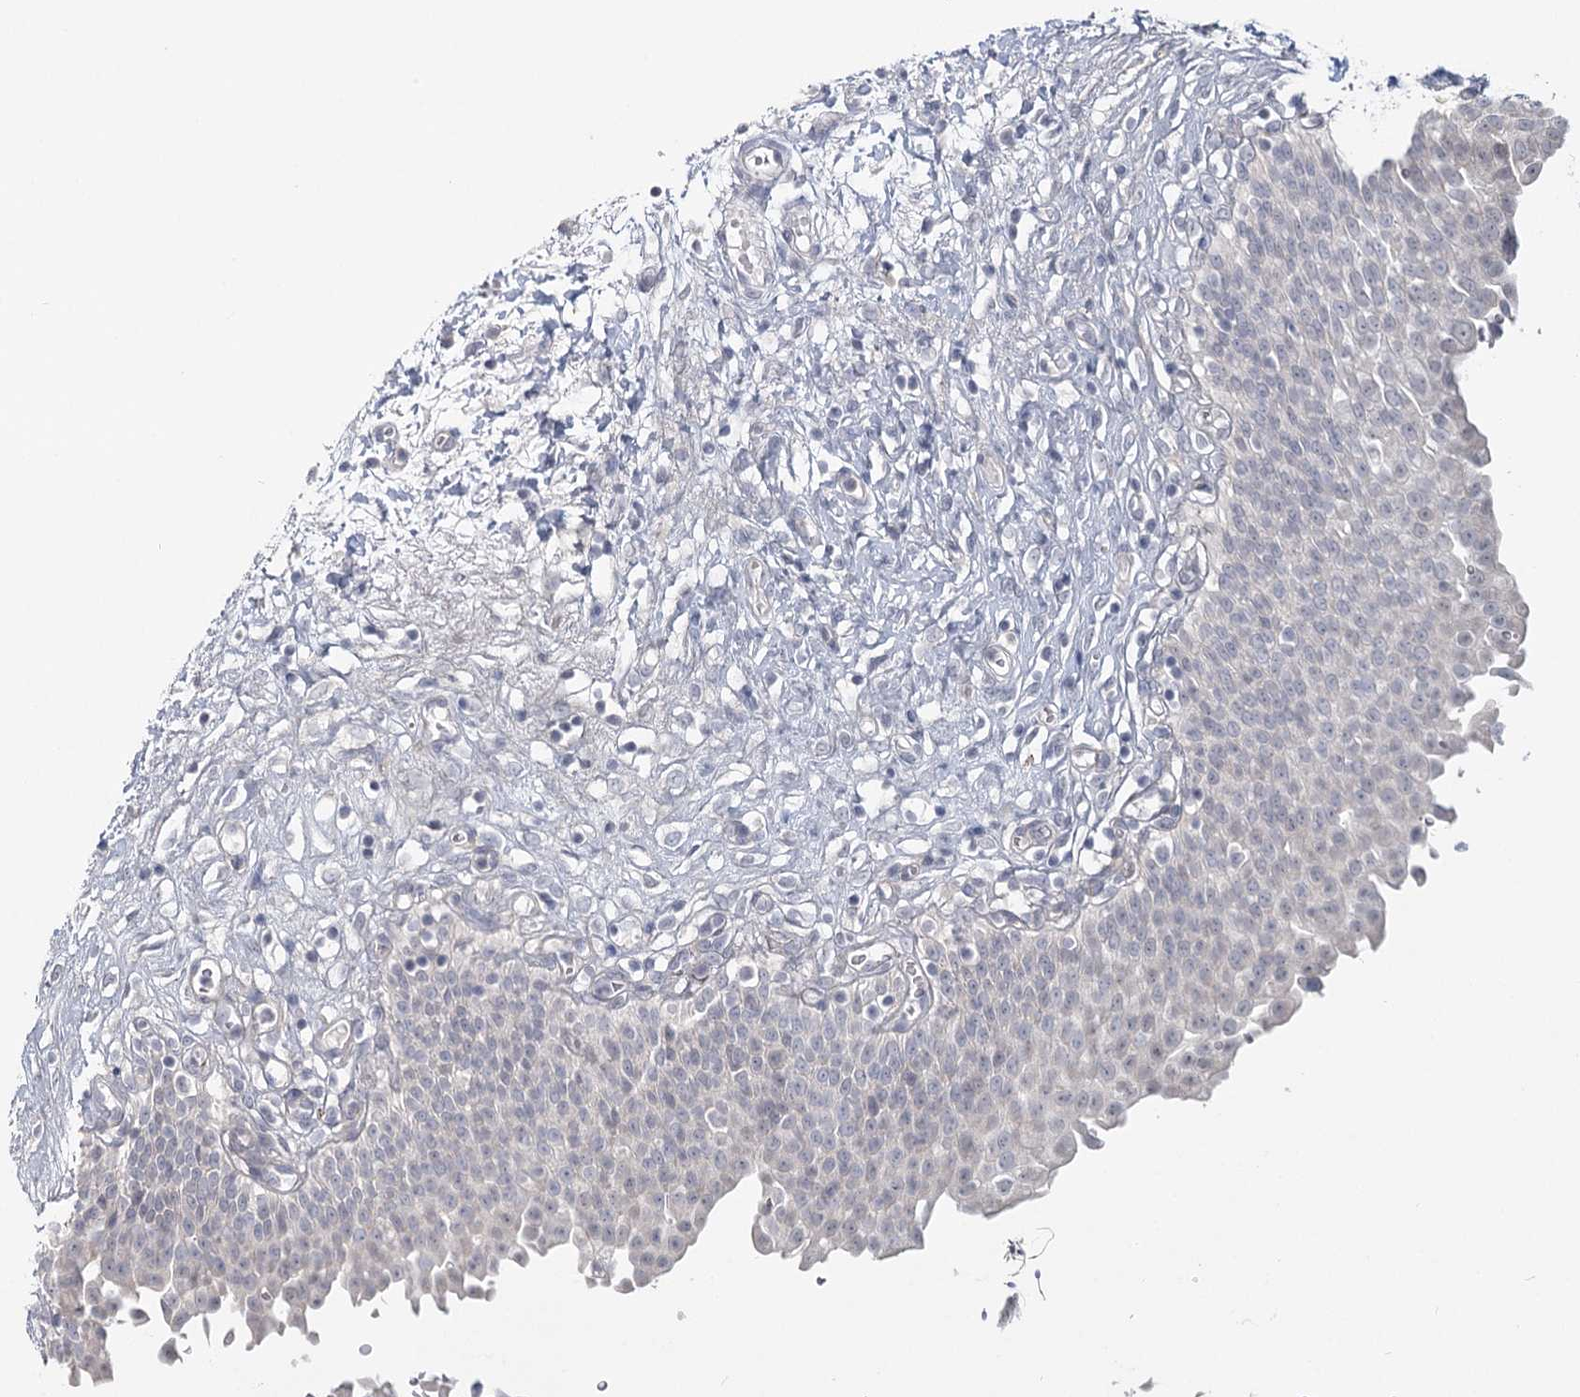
{"staining": {"intensity": "negative", "quantity": "none", "location": "none"}, "tissue": "urinary bladder", "cell_type": "Urothelial cells", "image_type": "normal", "snomed": [{"axis": "morphology", "description": "Urothelial carcinoma, High grade"}, {"axis": "topography", "description": "Urinary bladder"}], "caption": "The histopathology image reveals no significant staining in urothelial cells of urinary bladder.", "gene": "USP11", "patient": {"sex": "male", "age": 46}}